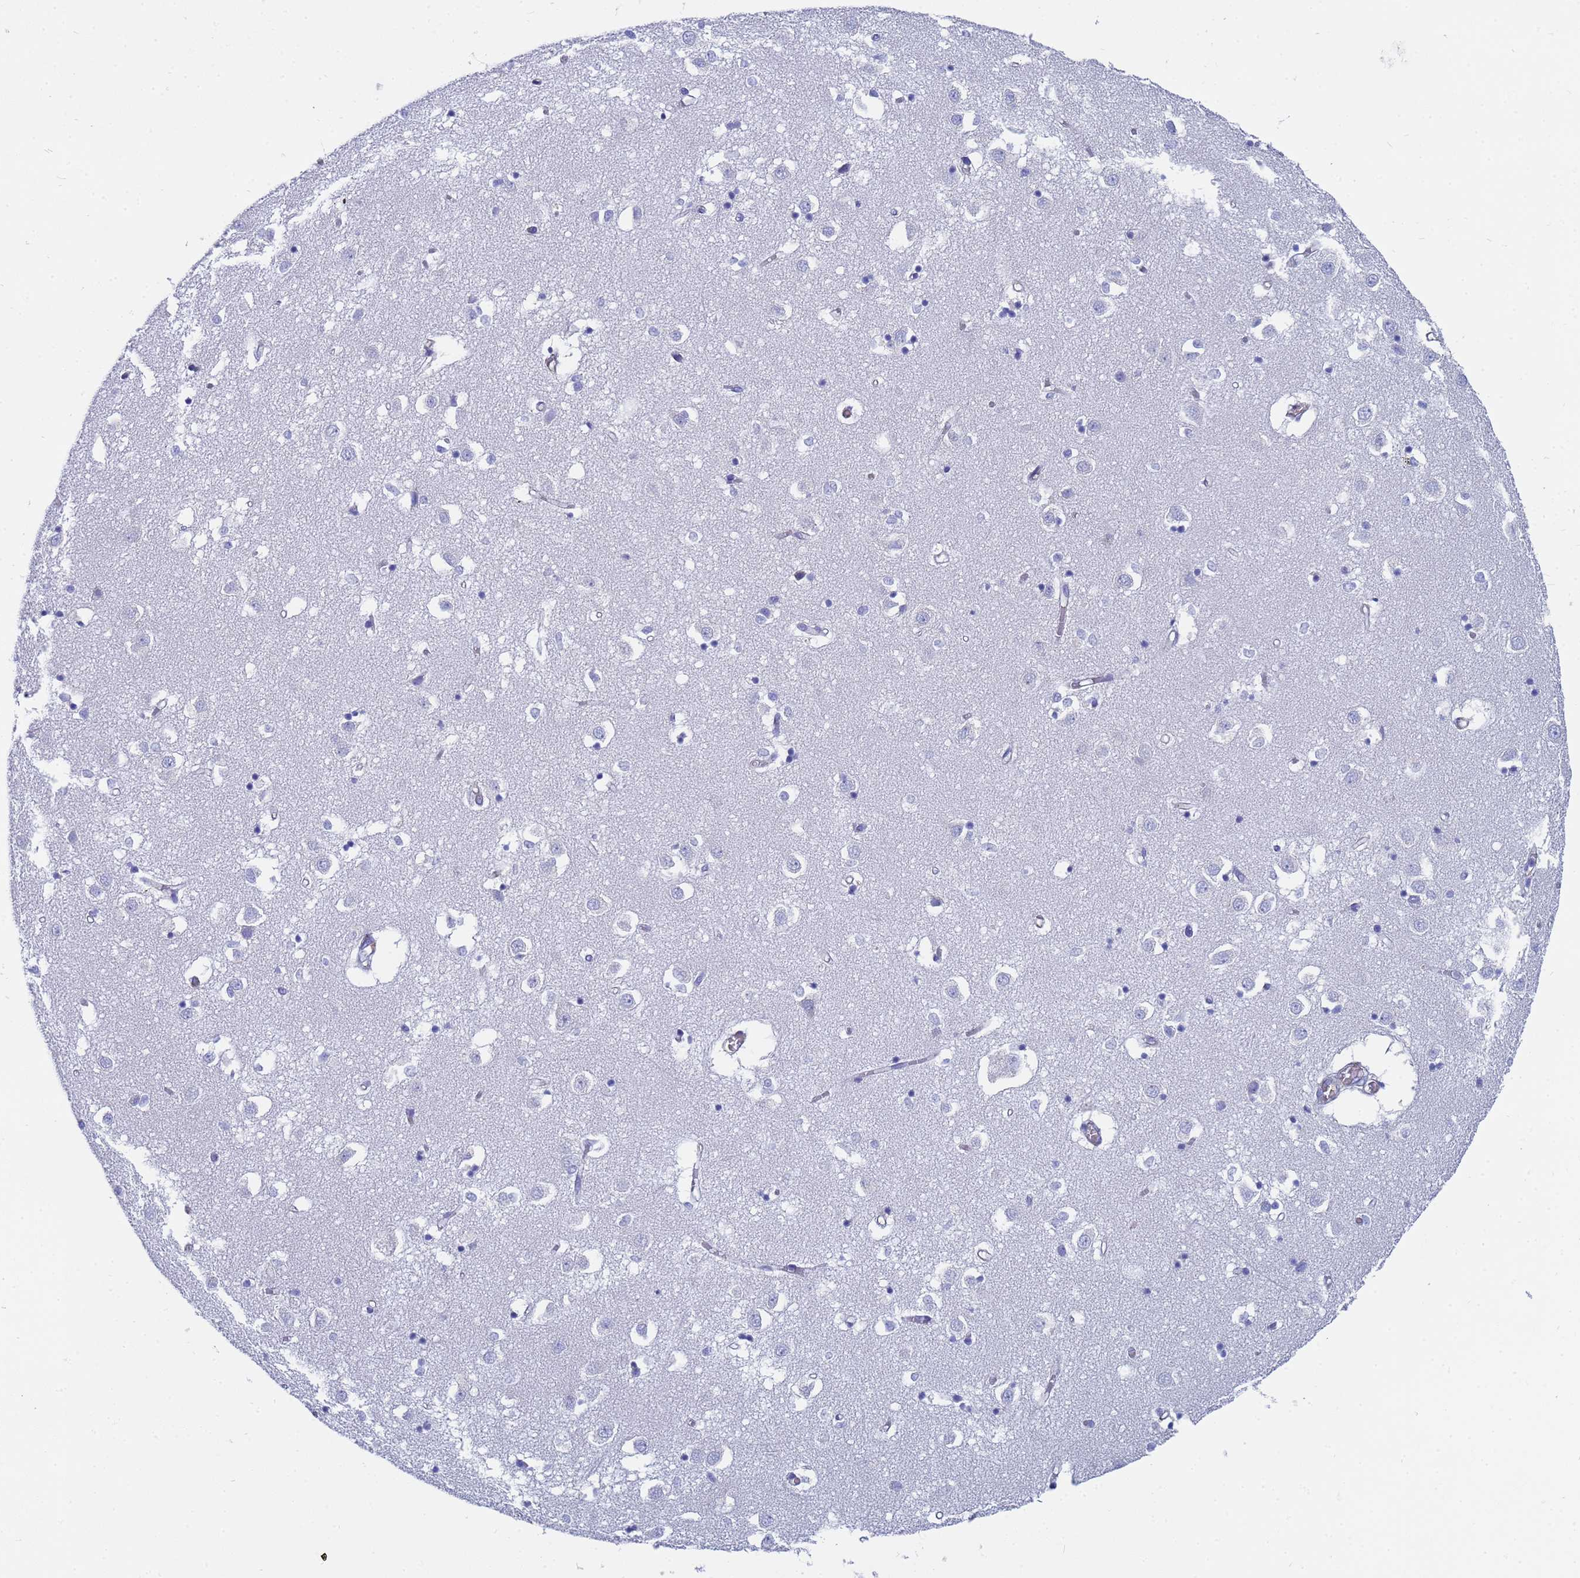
{"staining": {"intensity": "negative", "quantity": "none", "location": "none"}, "tissue": "caudate", "cell_type": "Glial cells", "image_type": "normal", "snomed": [{"axis": "morphology", "description": "Normal tissue, NOS"}, {"axis": "topography", "description": "Lateral ventricle wall"}], "caption": "Immunohistochemistry (IHC) of unremarkable human caudate displays no staining in glial cells. (DAB (3,3'-diaminobenzidine) immunohistochemistry visualized using brightfield microscopy, high magnification).", "gene": "TM4SF4", "patient": {"sex": "male", "age": 70}}